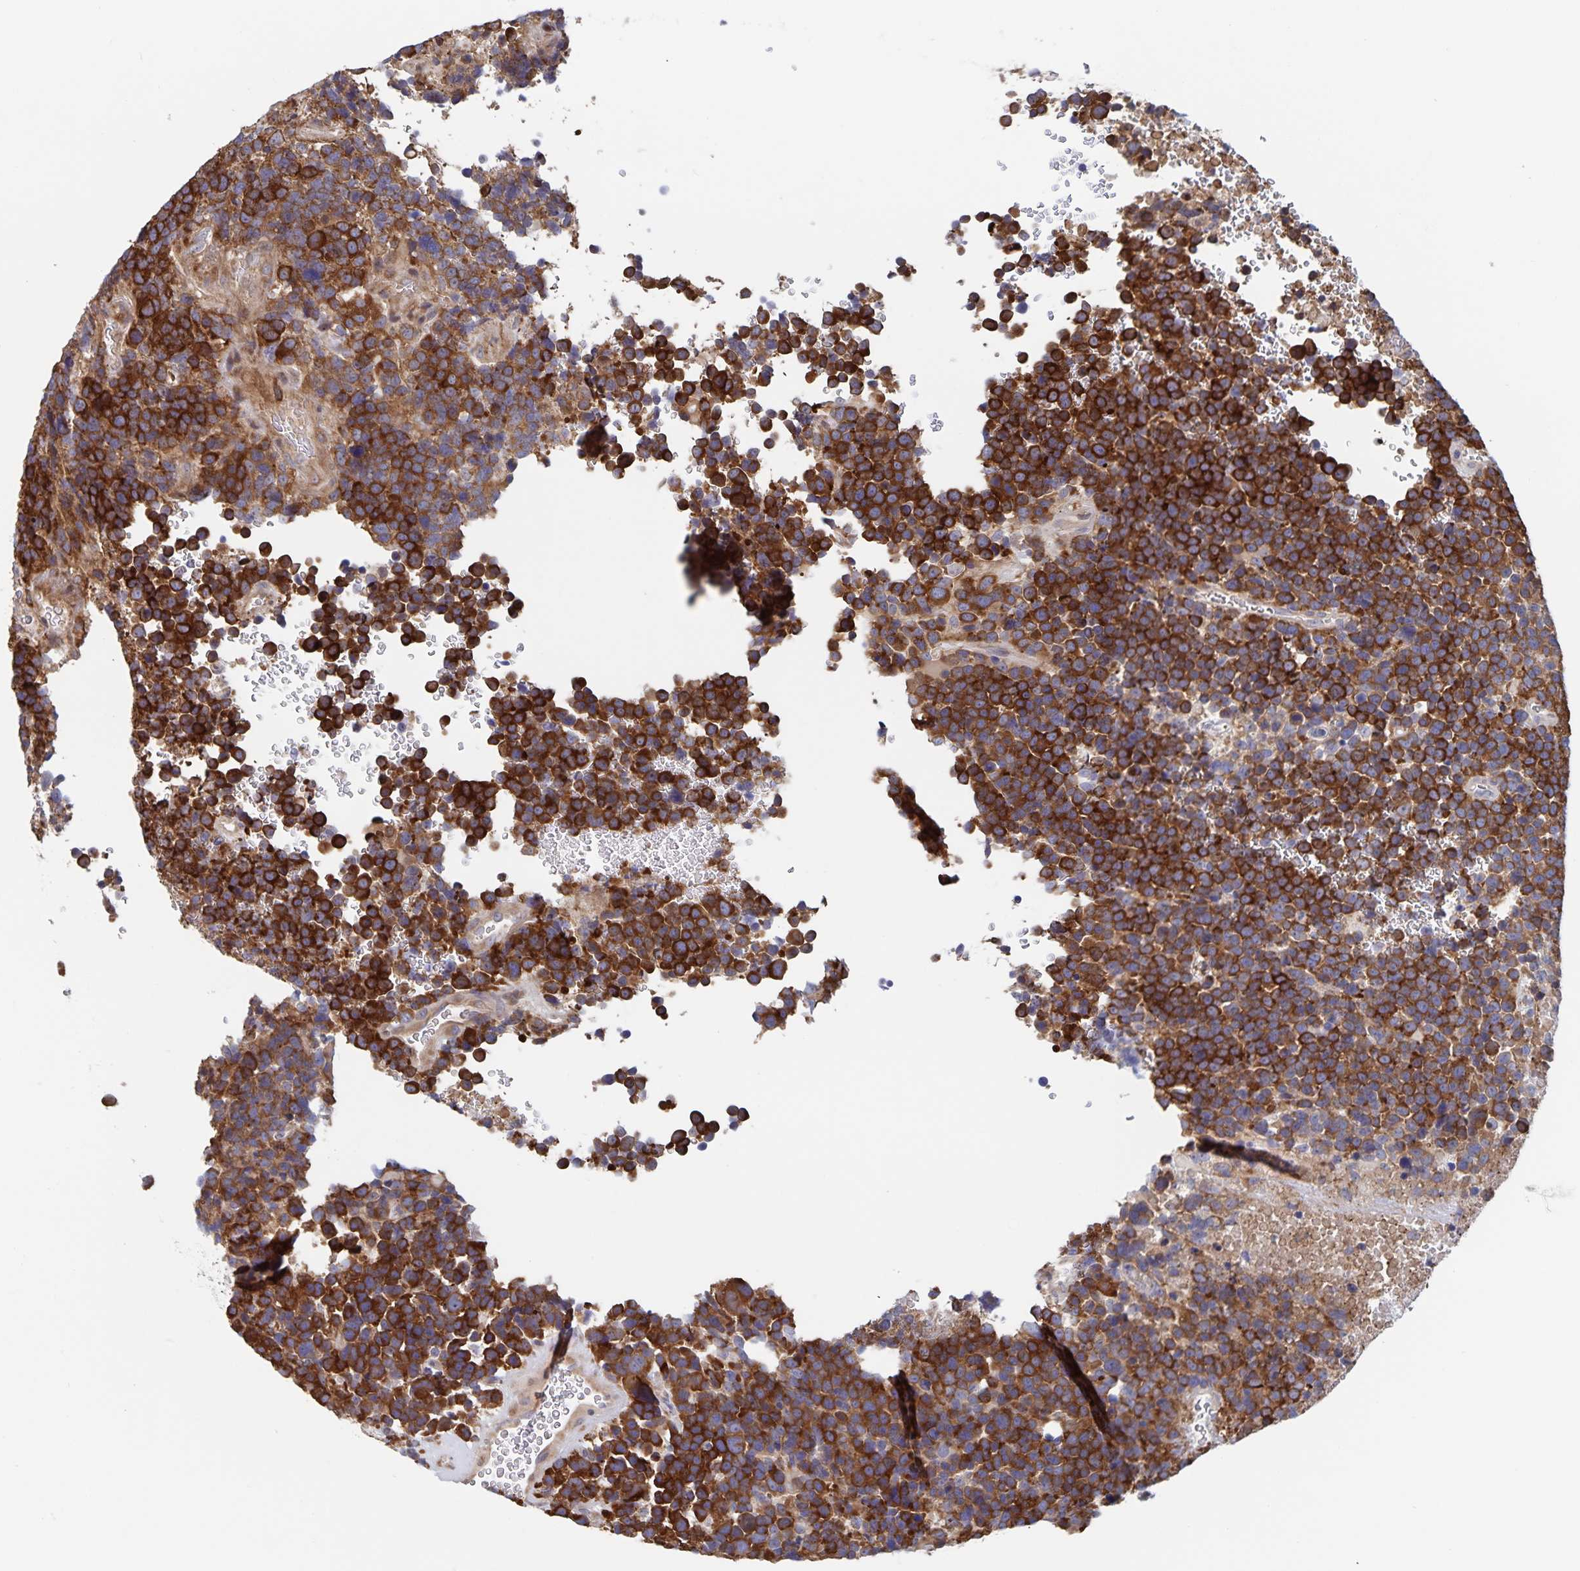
{"staining": {"intensity": "strong", "quantity": ">75%", "location": "cytoplasmic/membranous"}, "tissue": "glioma", "cell_type": "Tumor cells", "image_type": "cancer", "snomed": [{"axis": "morphology", "description": "Glioma, malignant, High grade"}, {"axis": "topography", "description": "Brain"}], "caption": "The micrograph reveals a brown stain indicating the presence of a protein in the cytoplasmic/membranous of tumor cells in glioma. (IHC, brightfield microscopy, high magnification).", "gene": "ACACA", "patient": {"sex": "male", "age": 33}}